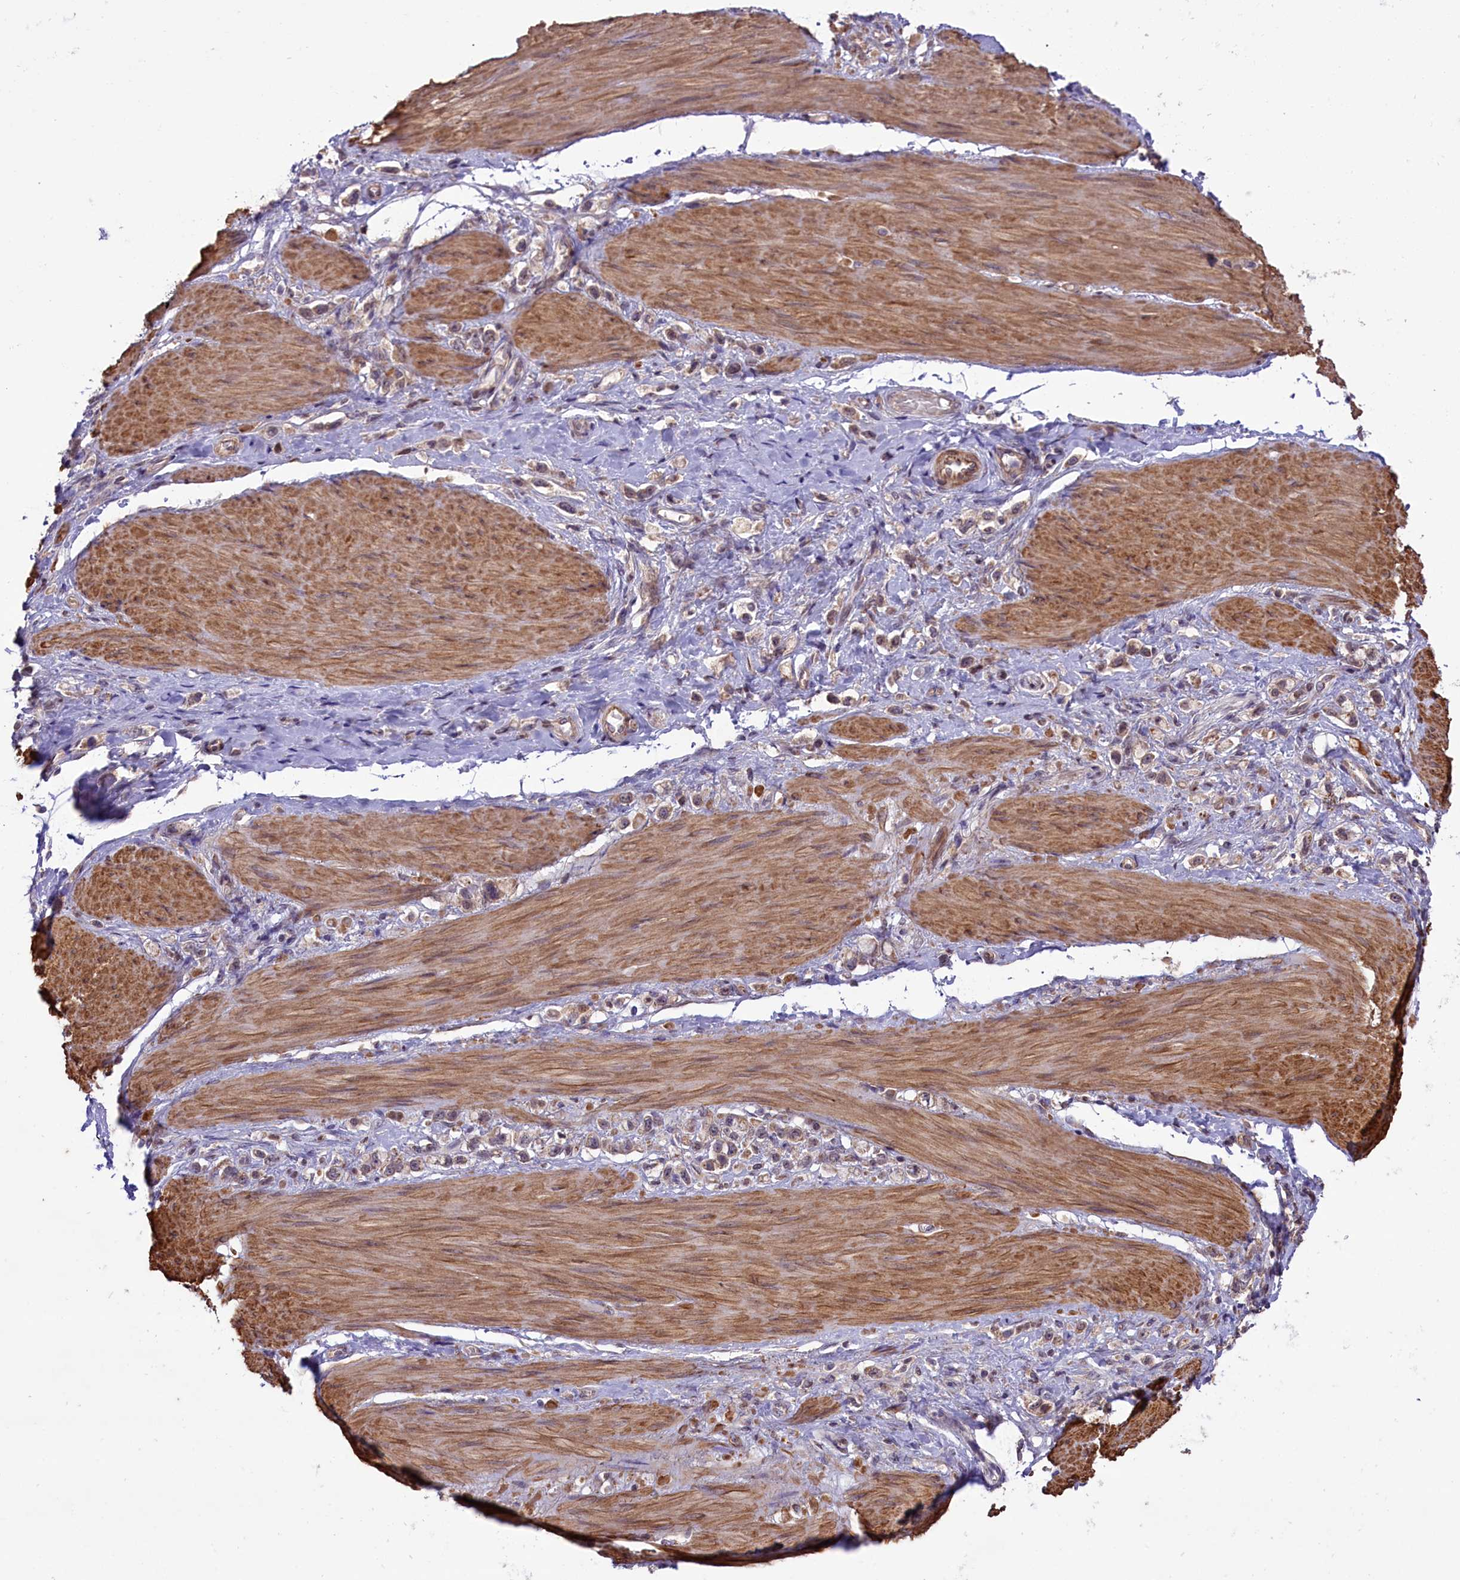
{"staining": {"intensity": "weak", "quantity": "25%-75%", "location": "cytoplasmic/membranous"}, "tissue": "stomach cancer", "cell_type": "Tumor cells", "image_type": "cancer", "snomed": [{"axis": "morphology", "description": "Adenocarcinoma, NOS"}, {"axis": "topography", "description": "Stomach"}], "caption": "Protein analysis of stomach adenocarcinoma tissue shows weak cytoplasmic/membranous positivity in approximately 25%-75% of tumor cells.", "gene": "HDAC5", "patient": {"sex": "female", "age": 65}}